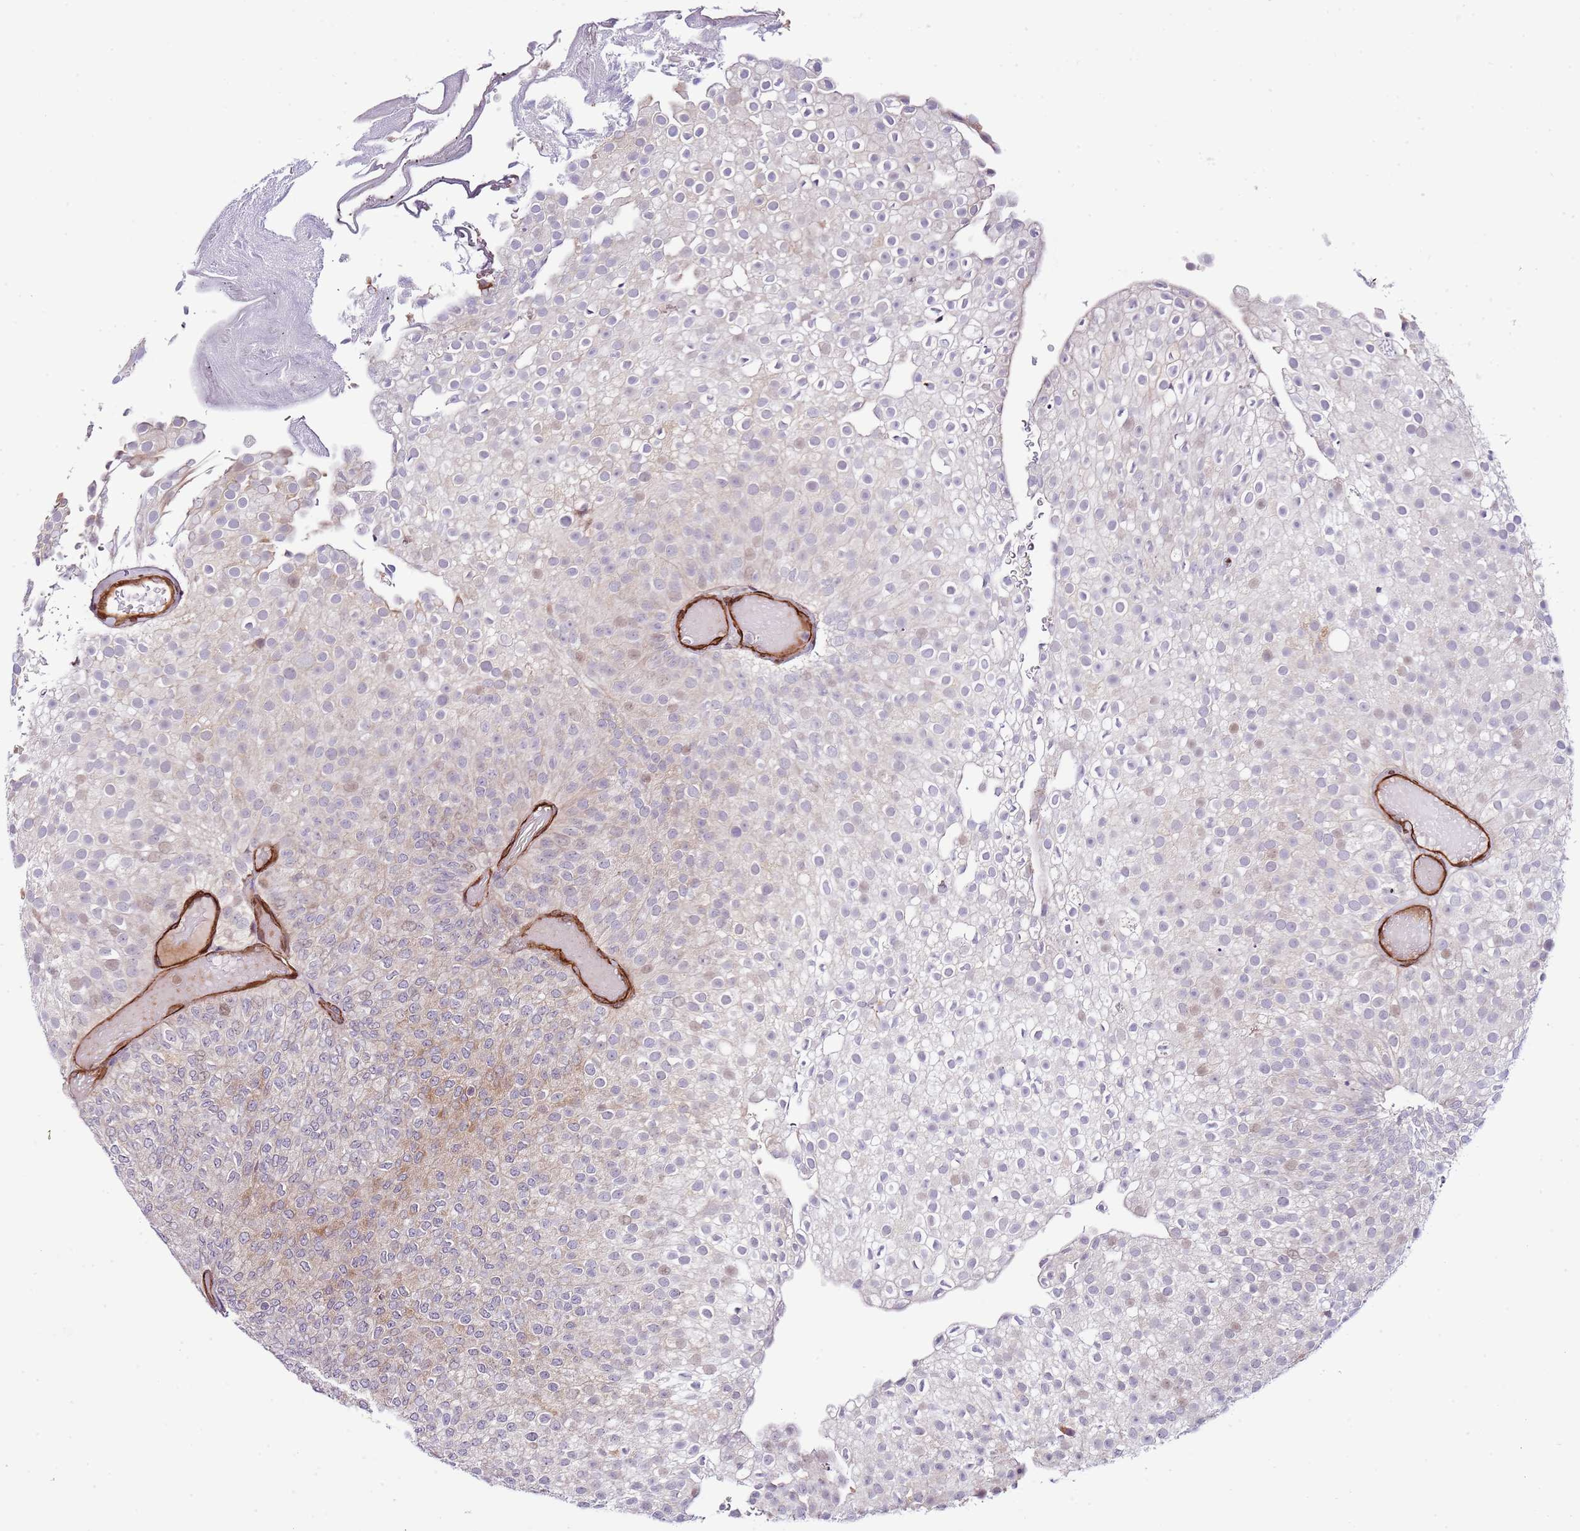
{"staining": {"intensity": "weak", "quantity": "<25%", "location": "cytoplasmic/membranous"}, "tissue": "urothelial cancer", "cell_type": "Tumor cells", "image_type": "cancer", "snomed": [{"axis": "morphology", "description": "Urothelial carcinoma, Low grade"}, {"axis": "topography", "description": "Urinary bladder"}], "caption": "A micrograph of human urothelial carcinoma (low-grade) is negative for staining in tumor cells.", "gene": "NEK3", "patient": {"sex": "male", "age": 78}}